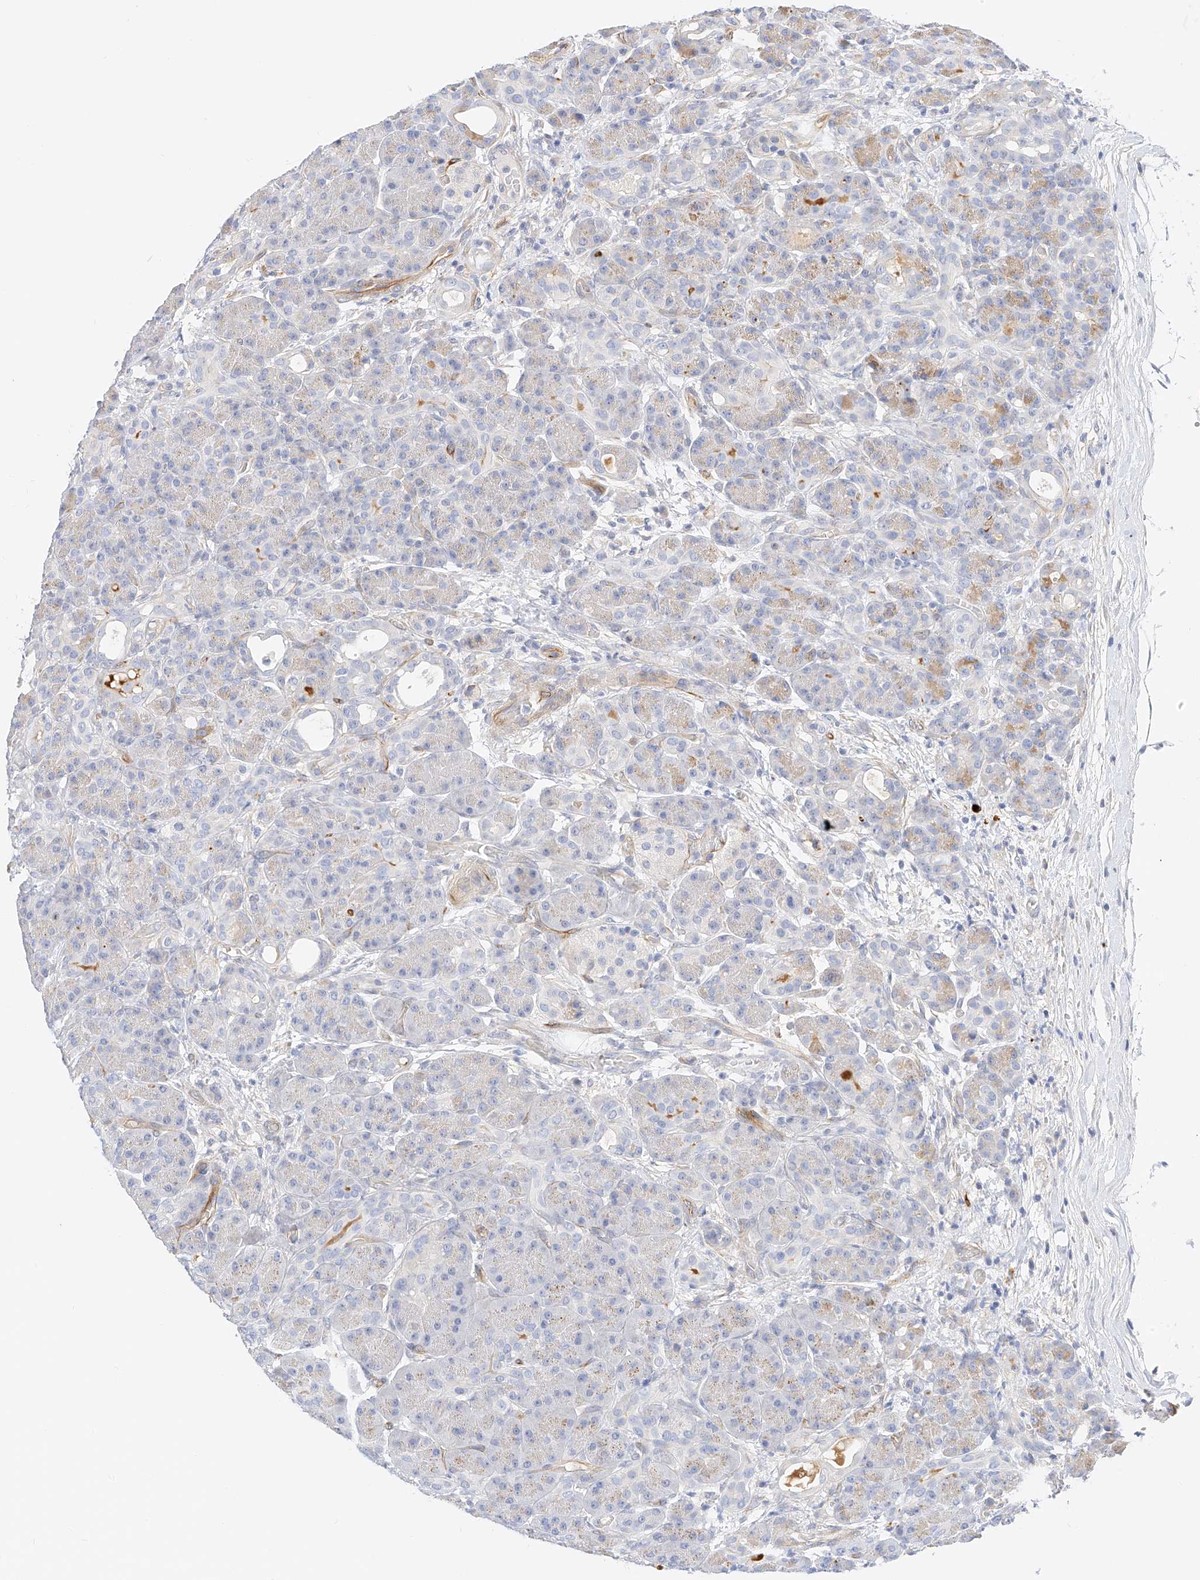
{"staining": {"intensity": "weak", "quantity": "<25%", "location": "cytoplasmic/membranous"}, "tissue": "pancreas", "cell_type": "Exocrine glandular cells", "image_type": "normal", "snomed": [{"axis": "morphology", "description": "Normal tissue, NOS"}, {"axis": "topography", "description": "Pancreas"}], "caption": "Immunohistochemistry photomicrograph of normal pancreas: human pancreas stained with DAB (3,3'-diaminobenzidine) shows no significant protein staining in exocrine glandular cells.", "gene": "CDCP2", "patient": {"sex": "male", "age": 63}}